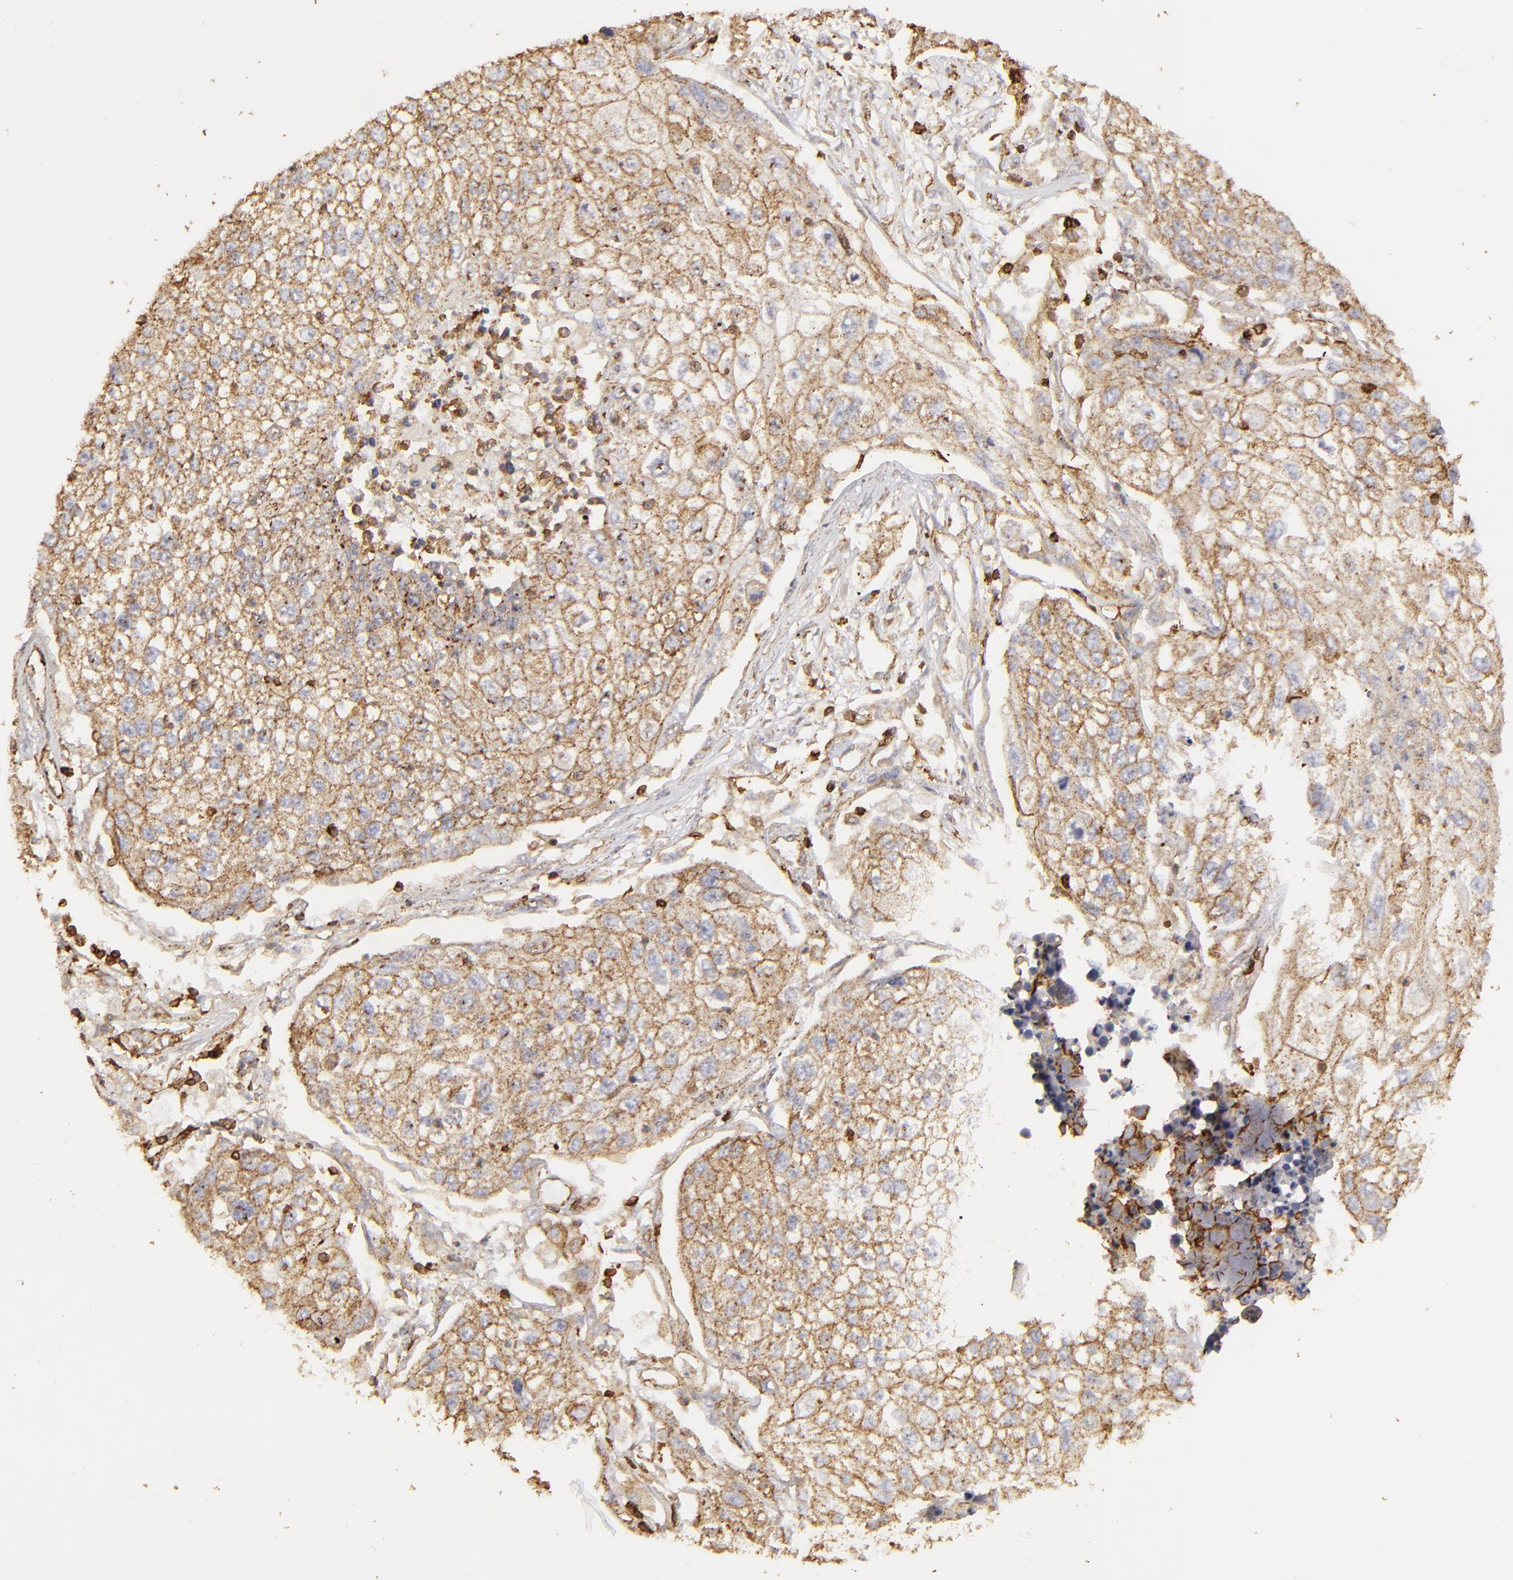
{"staining": {"intensity": "moderate", "quantity": ">75%", "location": "cytoplasmic/membranous"}, "tissue": "lung cancer", "cell_type": "Tumor cells", "image_type": "cancer", "snomed": [{"axis": "morphology", "description": "Squamous cell carcinoma, NOS"}, {"axis": "topography", "description": "Lung"}], "caption": "DAB immunohistochemical staining of human lung cancer (squamous cell carcinoma) exhibits moderate cytoplasmic/membranous protein positivity in about >75% of tumor cells. The staining was performed using DAB (3,3'-diaminobenzidine), with brown indicating positive protein expression. Nuclei are stained blue with hematoxylin.", "gene": "ACTB", "patient": {"sex": "male", "age": 75}}